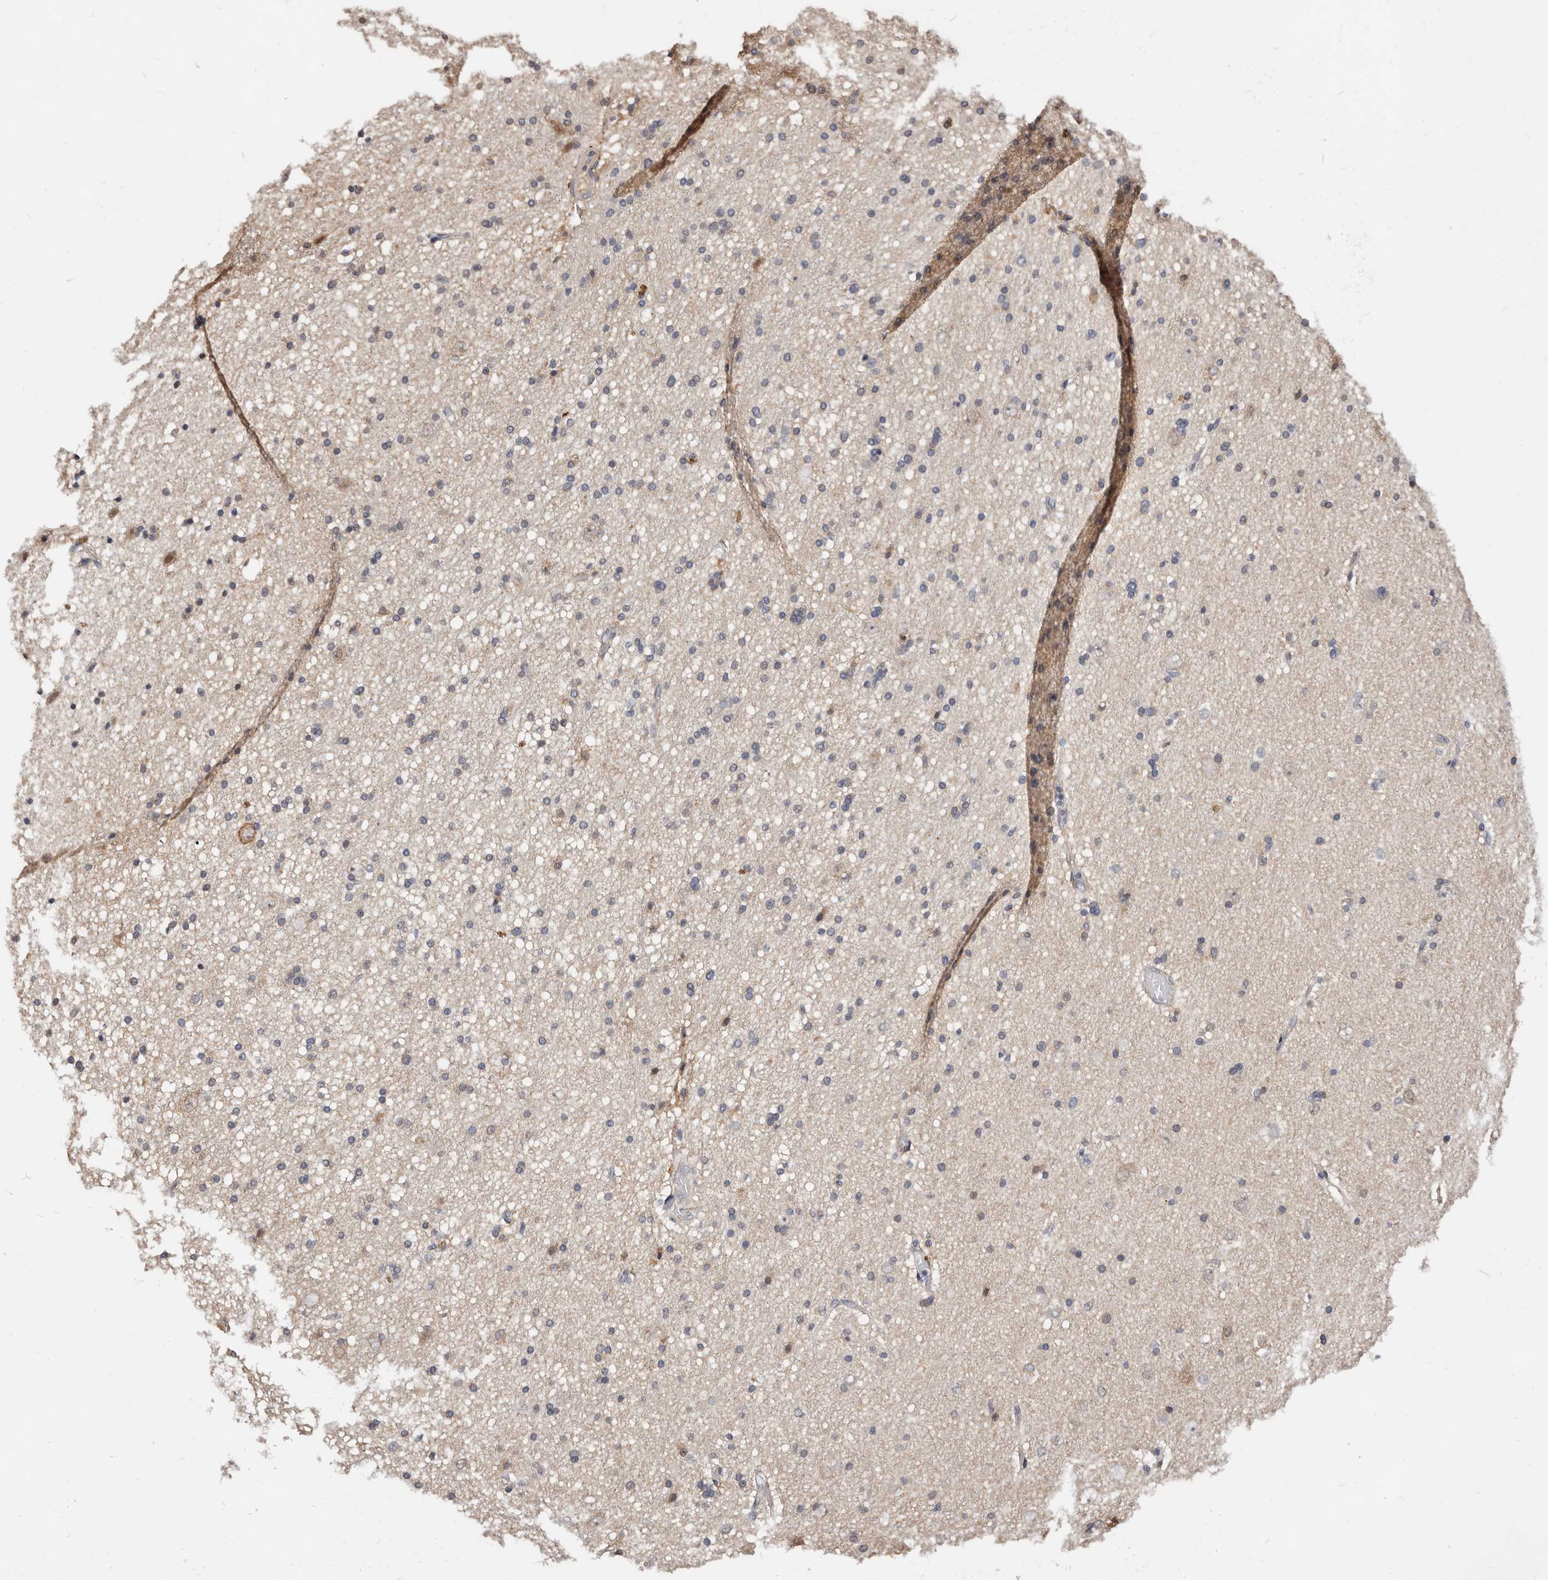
{"staining": {"intensity": "negative", "quantity": "none", "location": "none"}, "tissue": "cerebral cortex", "cell_type": "Endothelial cells", "image_type": "normal", "snomed": [{"axis": "morphology", "description": "Normal tissue, NOS"}, {"axis": "topography", "description": "Cerebral cortex"}], "caption": "Immunohistochemistry histopathology image of benign human cerebral cortex stained for a protein (brown), which displays no staining in endothelial cells. Nuclei are stained in blue.", "gene": "TRIP13", "patient": {"sex": "male", "age": 34}}